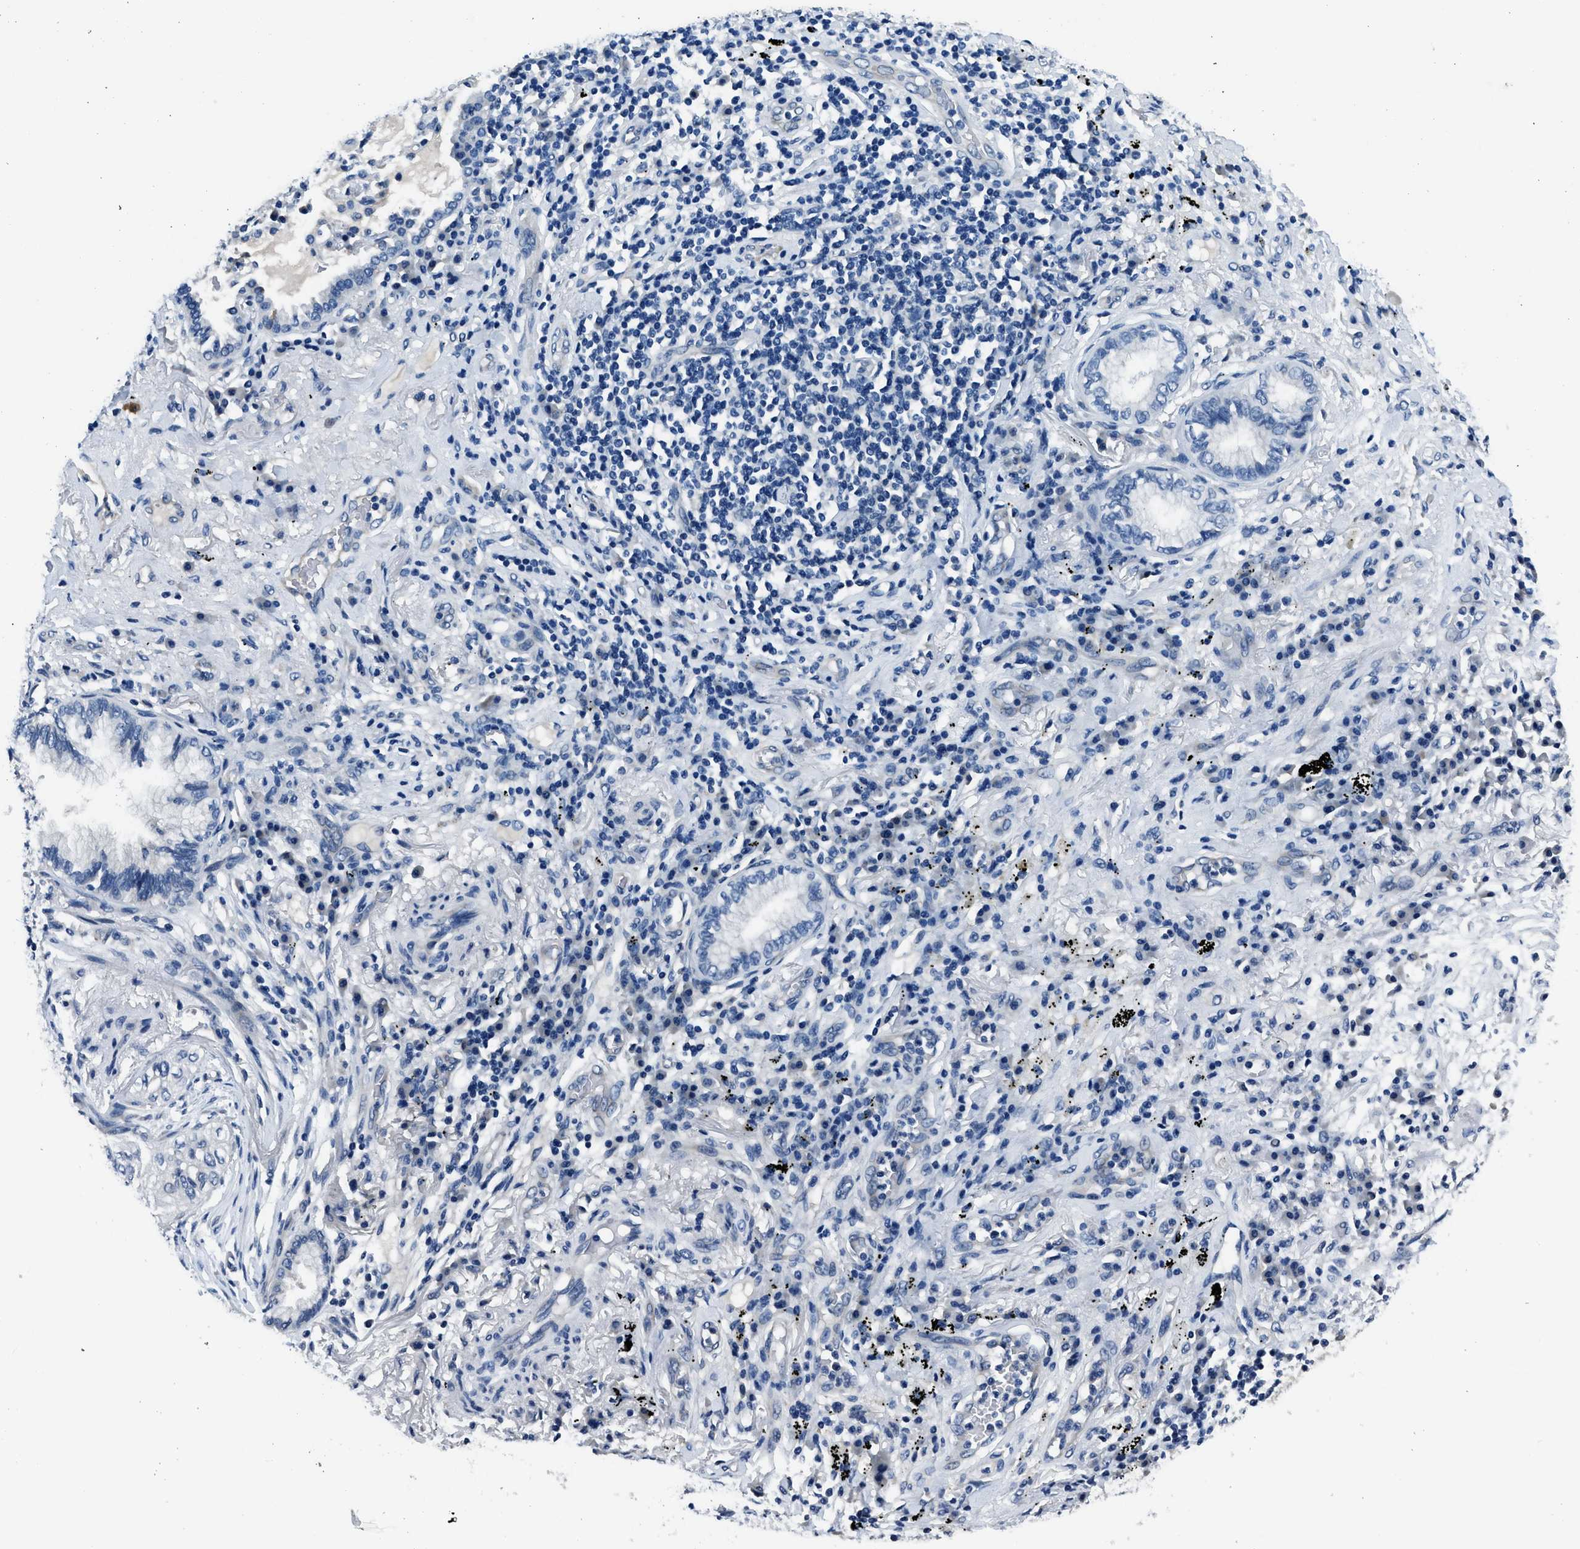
{"staining": {"intensity": "negative", "quantity": "none", "location": "none"}, "tissue": "lung cancer", "cell_type": "Tumor cells", "image_type": "cancer", "snomed": [{"axis": "morphology", "description": "Normal tissue, NOS"}, {"axis": "morphology", "description": "Adenocarcinoma, NOS"}, {"axis": "topography", "description": "Bronchus"}, {"axis": "topography", "description": "Lung"}], "caption": "This is a photomicrograph of immunohistochemistry (IHC) staining of adenocarcinoma (lung), which shows no expression in tumor cells.", "gene": "GJA3", "patient": {"sex": "female", "age": 70}}